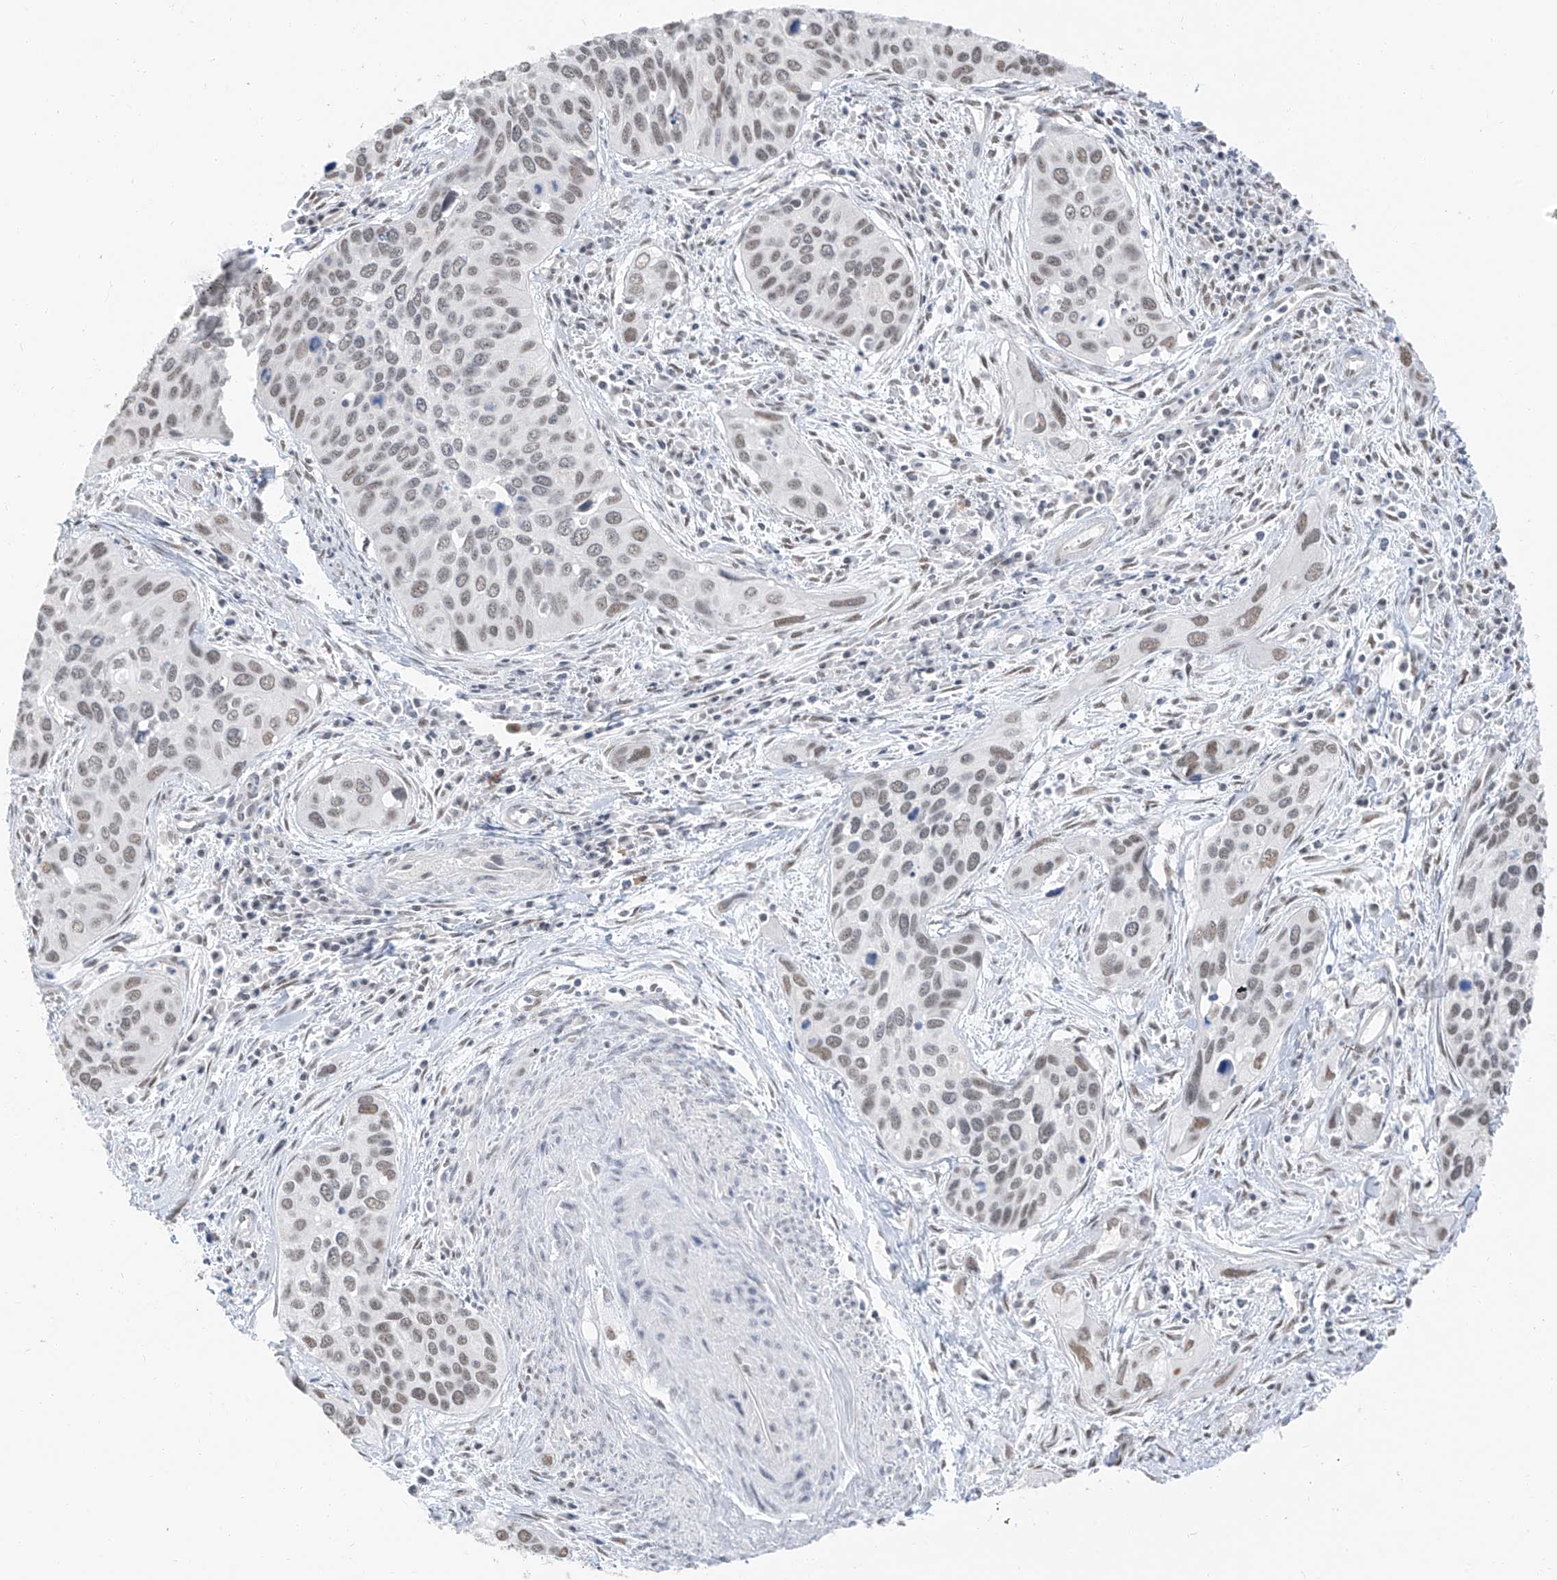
{"staining": {"intensity": "weak", "quantity": ">75%", "location": "nuclear"}, "tissue": "cervical cancer", "cell_type": "Tumor cells", "image_type": "cancer", "snomed": [{"axis": "morphology", "description": "Squamous cell carcinoma, NOS"}, {"axis": "topography", "description": "Cervix"}], "caption": "Protein staining exhibits weak nuclear positivity in approximately >75% of tumor cells in cervical cancer (squamous cell carcinoma).", "gene": "PGC", "patient": {"sex": "female", "age": 55}}